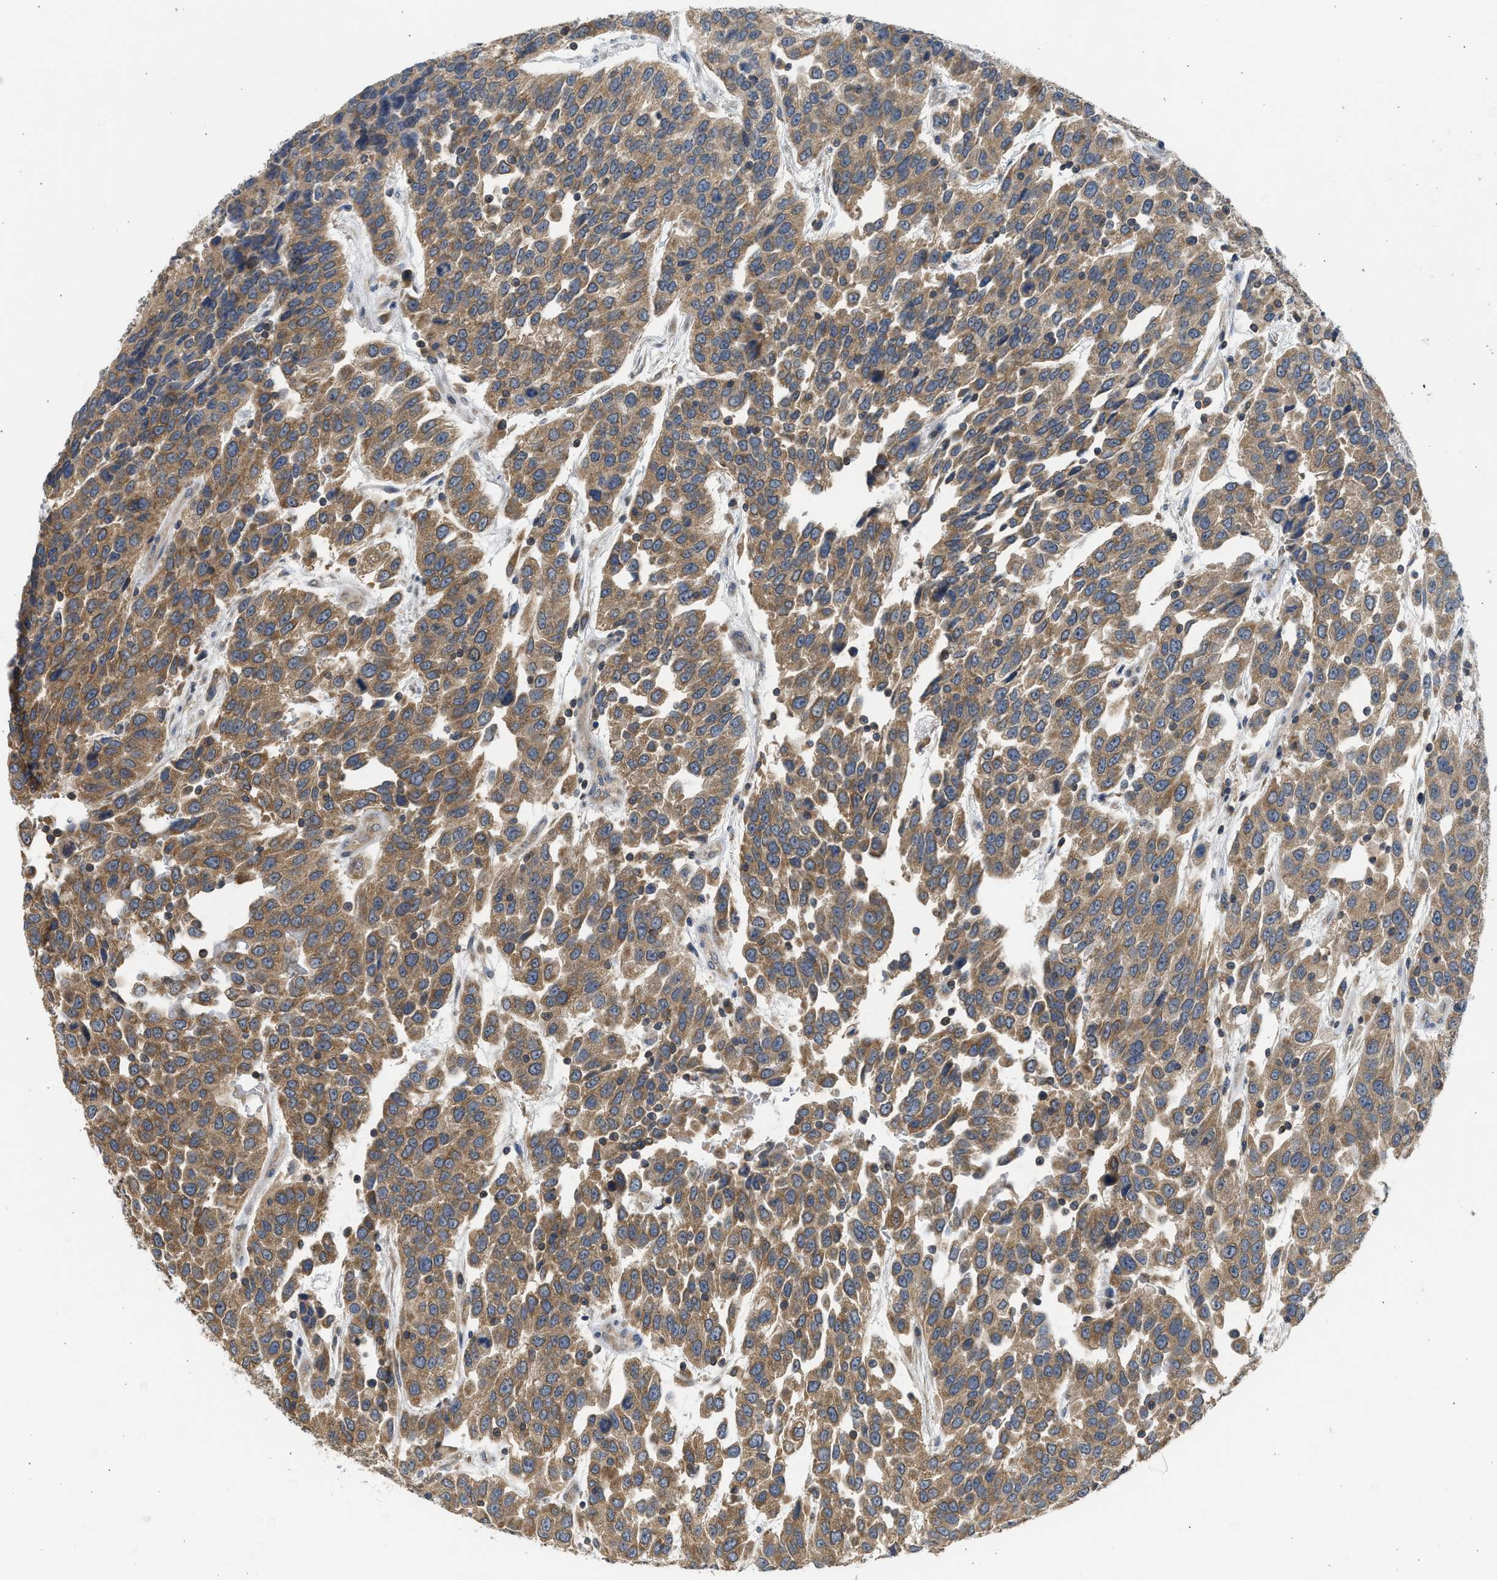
{"staining": {"intensity": "moderate", "quantity": ">75%", "location": "cytoplasmic/membranous"}, "tissue": "urothelial cancer", "cell_type": "Tumor cells", "image_type": "cancer", "snomed": [{"axis": "morphology", "description": "Urothelial carcinoma, High grade"}, {"axis": "topography", "description": "Urinary bladder"}], "caption": "High-power microscopy captured an immunohistochemistry (IHC) histopathology image of urothelial cancer, revealing moderate cytoplasmic/membranous expression in approximately >75% of tumor cells.", "gene": "CYP1A1", "patient": {"sex": "female", "age": 80}}